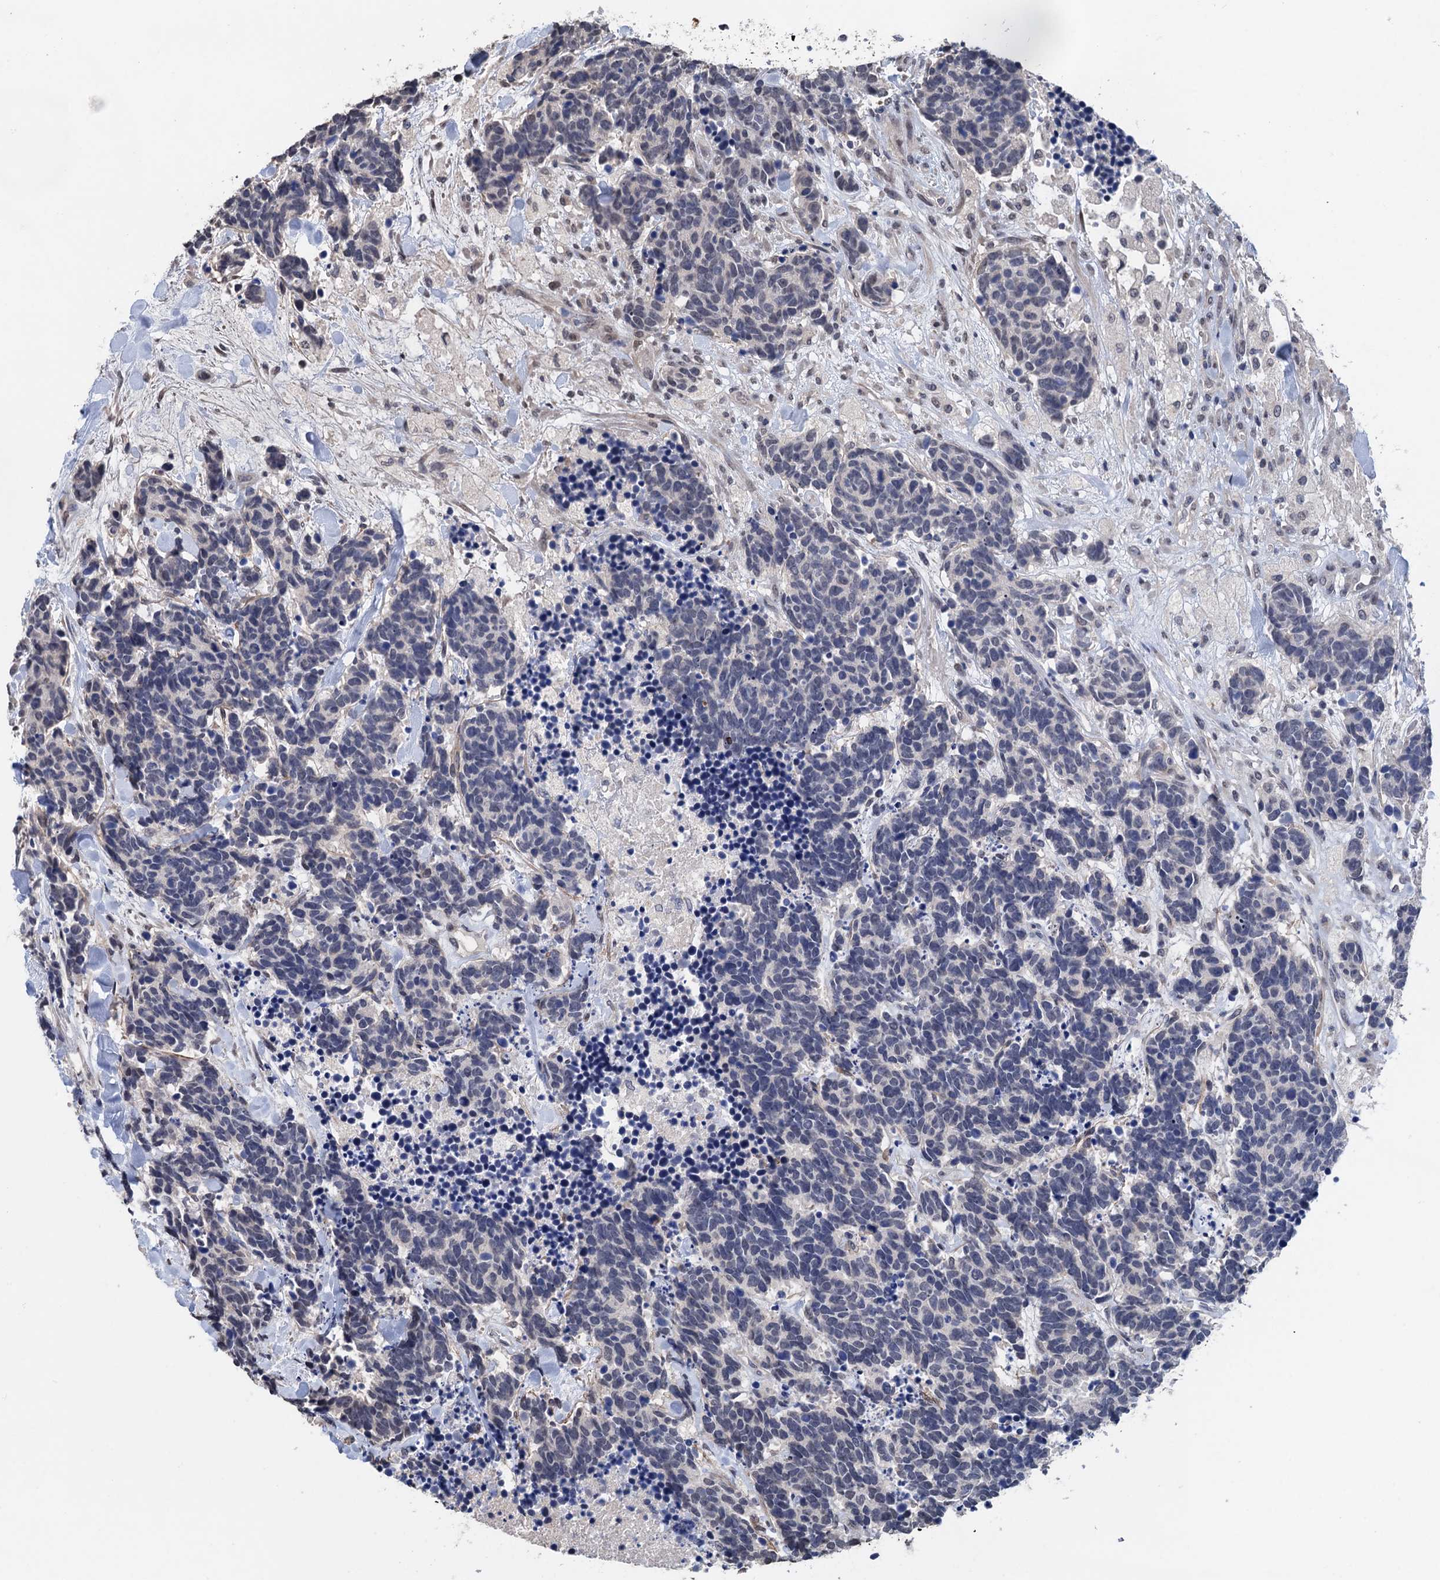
{"staining": {"intensity": "negative", "quantity": "none", "location": "none"}, "tissue": "carcinoid", "cell_type": "Tumor cells", "image_type": "cancer", "snomed": [{"axis": "morphology", "description": "Carcinoma, NOS"}, {"axis": "morphology", "description": "Carcinoid, malignant, NOS"}, {"axis": "topography", "description": "Prostate"}], "caption": "Micrograph shows no significant protein positivity in tumor cells of carcinoid. The staining was performed using DAB to visualize the protein expression in brown, while the nuclei were stained in blue with hematoxylin (Magnification: 20x).", "gene": "ART5", "patient": {"sex": "male", "age": 57}}